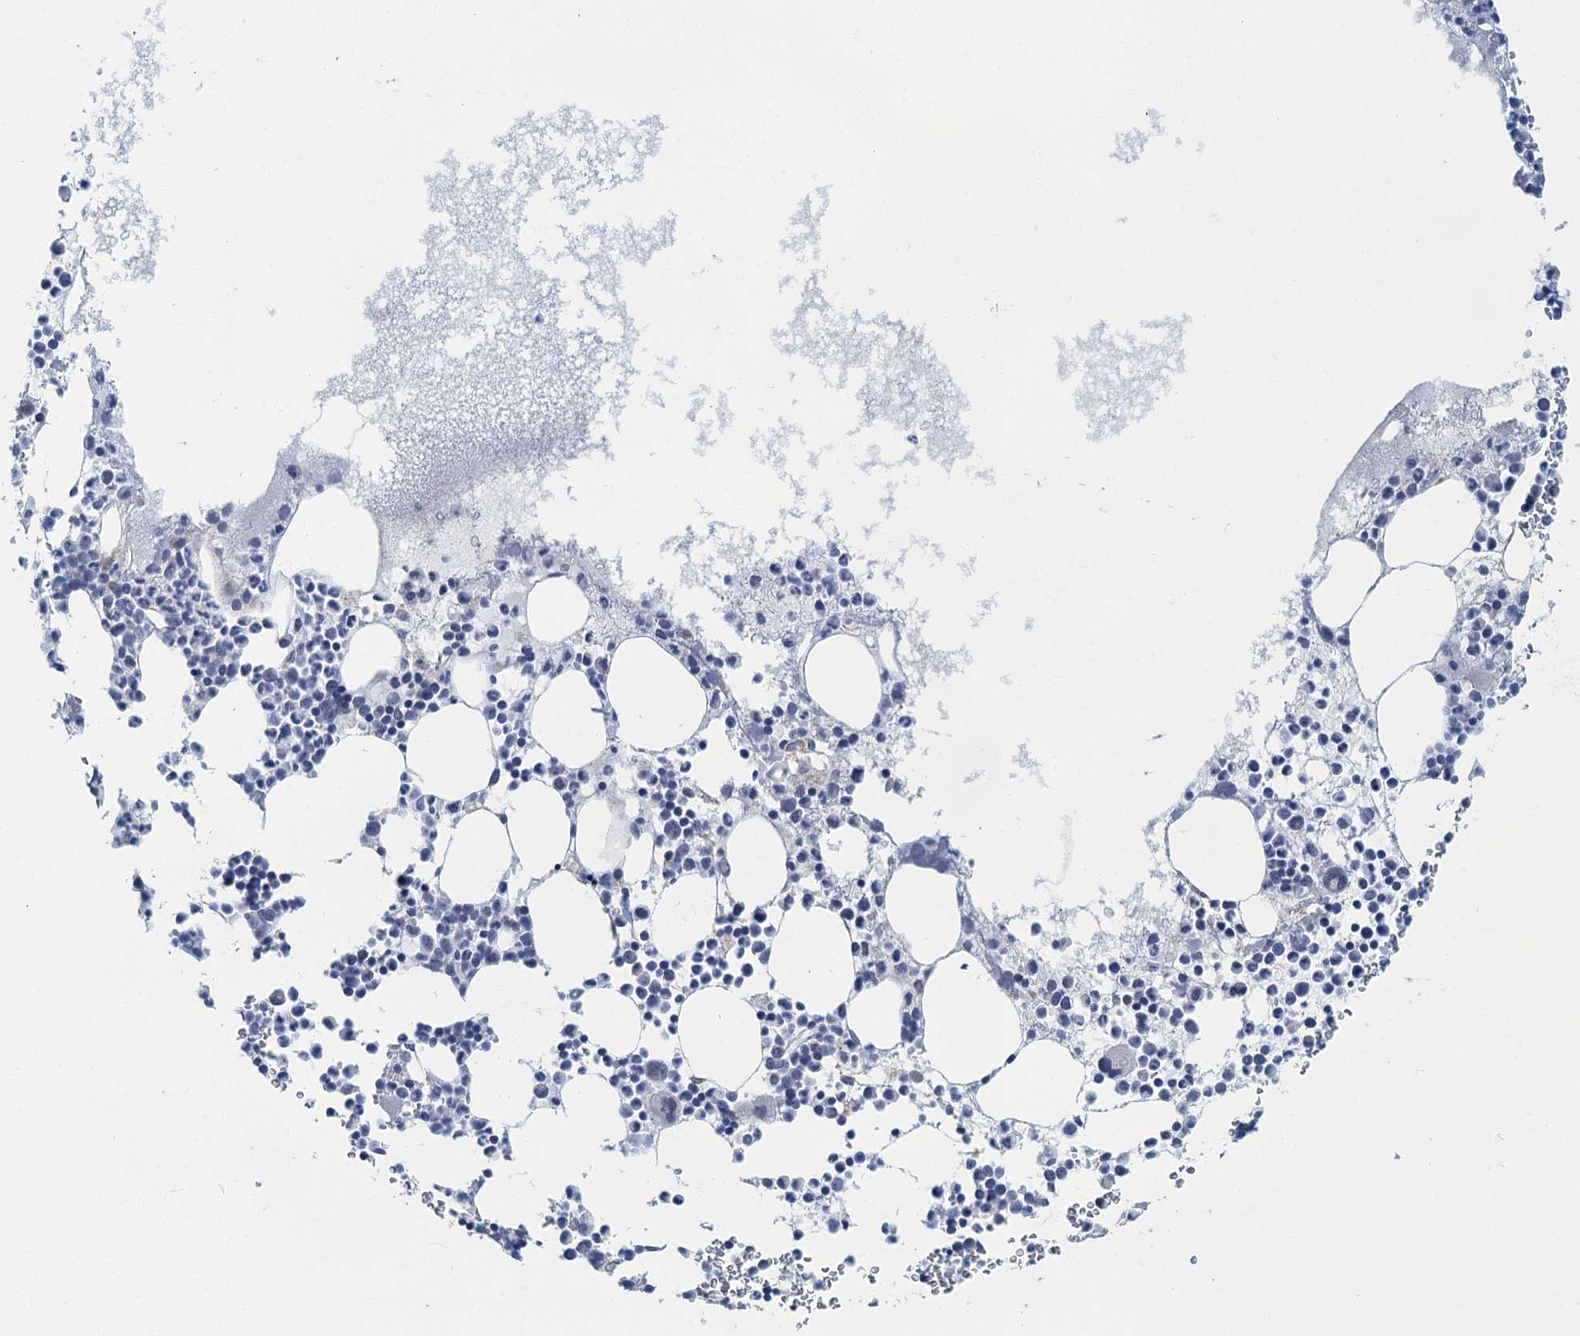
{"staining": {"intensity": "negative", "quantity": "none", "location": "none"}, "tissue": "bone marrow", "cell_type": "Hematopoietic cells", "image_type": "normal", "snomed": [{"axis": "morphology", "description": "Normal tissue, NOS"}, {"axis": "topography", "description": "Bone marrow"}], "caption": "This image is of unremarkable bone marrow stained with IHC to label a protein in brown with the nuclei are counter-stained blue. There is no staining in hematopoietic cells. (Stains: DAB (3,3'-diaminobenzidine) immunohistochemistry with hematoxylin counter stain, Microscopy: brightfield microscopy at high magnification).", "gene": "RAD9B", "patient": {"sex": "female", "age": 78}}